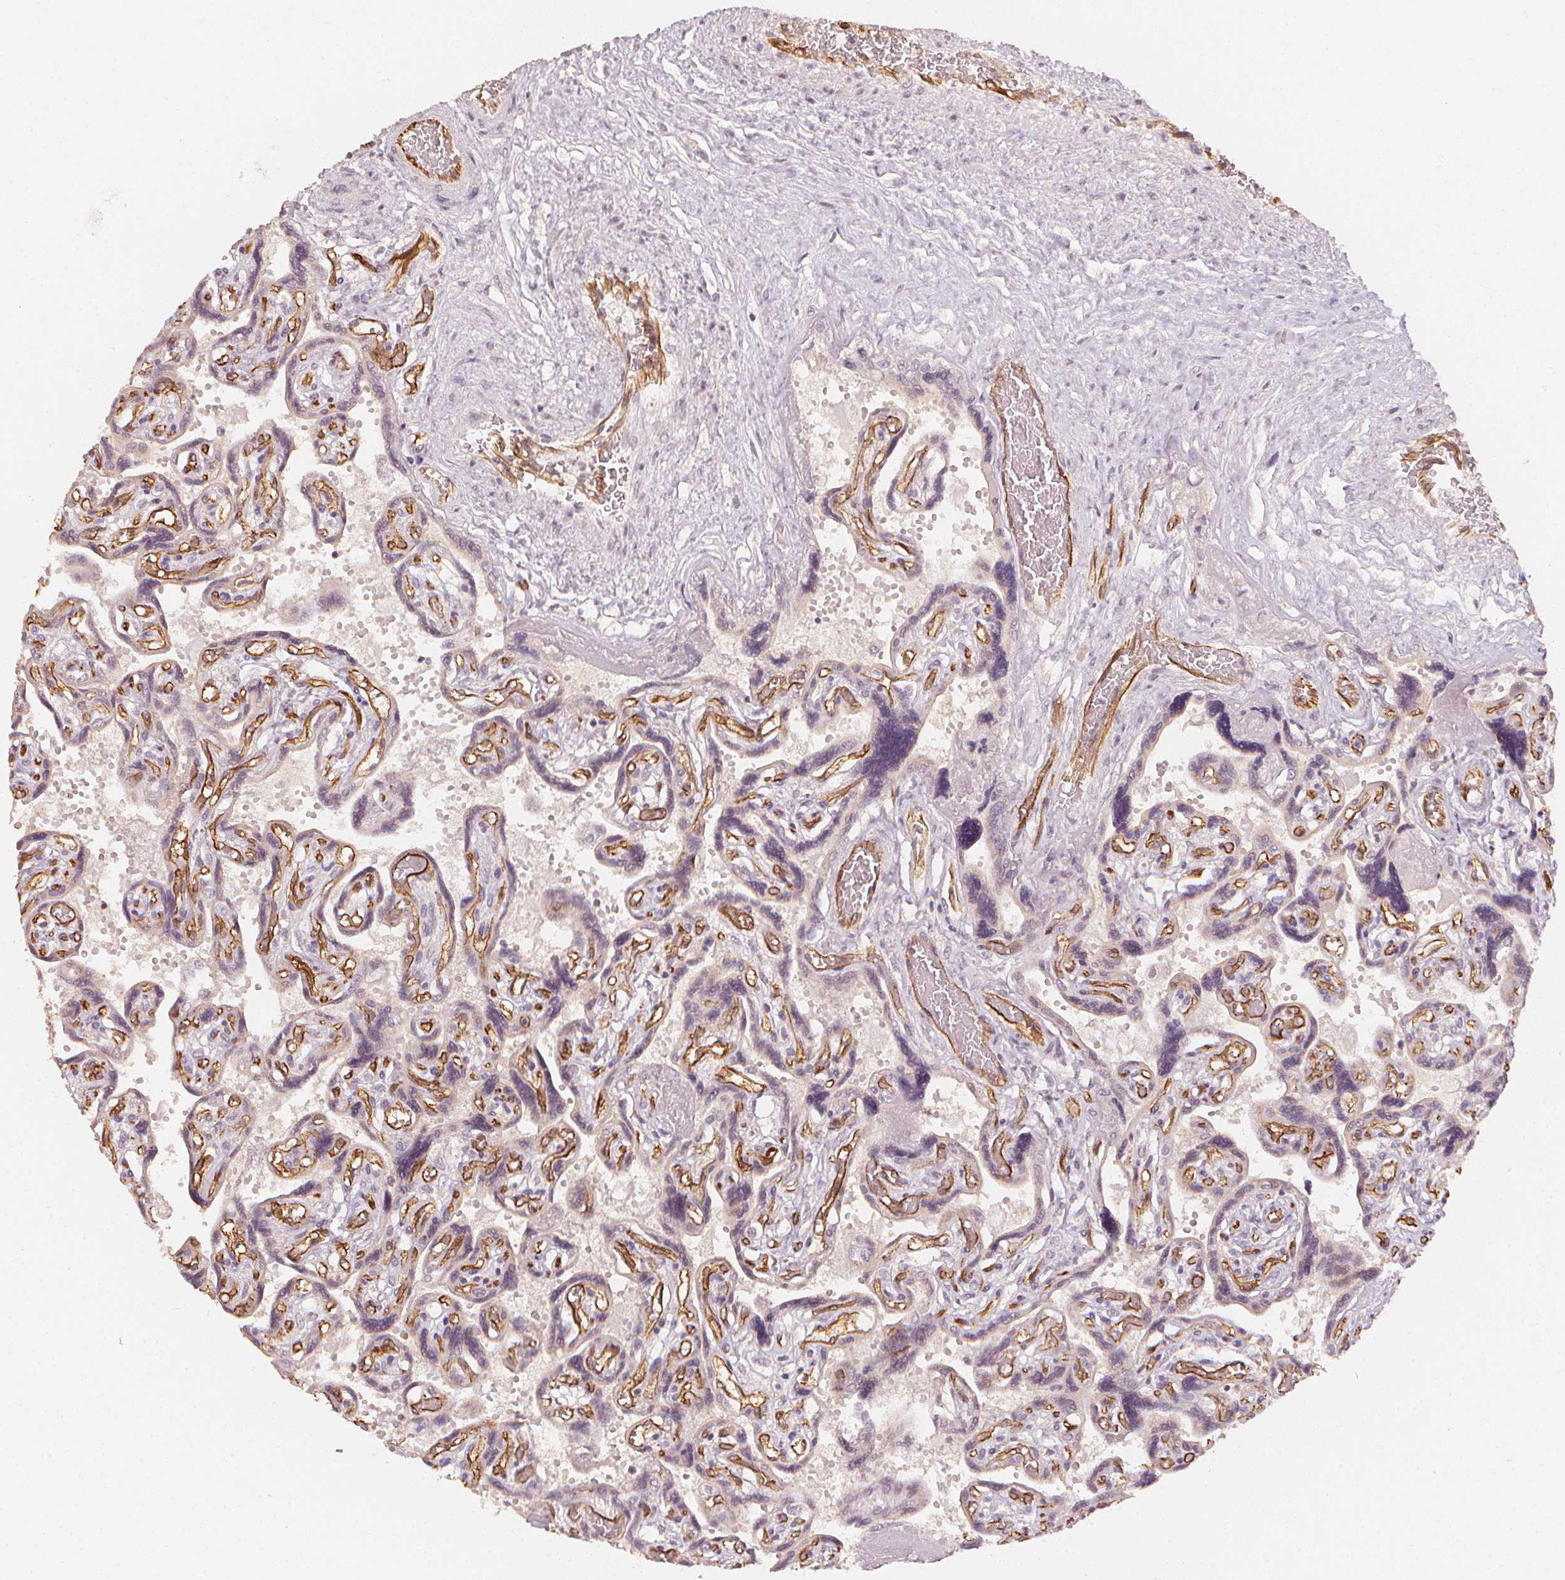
{"staining": {"intensity": "moderate", "quantity": ">75%", "location": "cytoplasmic/membranous"}, "tissue": "placenta", "cell_type": "Decidual cells", "image_type": "normal", "snomed": [{"axis": "morphology", "description": "Normal tissue, NOS"}, {"axis": "topography", "description": "Placenta"}], "caption": "Immunohistochemistry staining of unremarkable placenta, which reveals medium levels of moderate cytoplasmic/membranous positivity in about >75% of decidual cells indicating moderate cytoplasmic/membranous protein positivity. The staining was performed using DAB (brown) for protein detection and nuclei were counterstained in hematoxylin (blue).", "gene": "CIB1", "patient": {"sex": "female", "age": 32}}